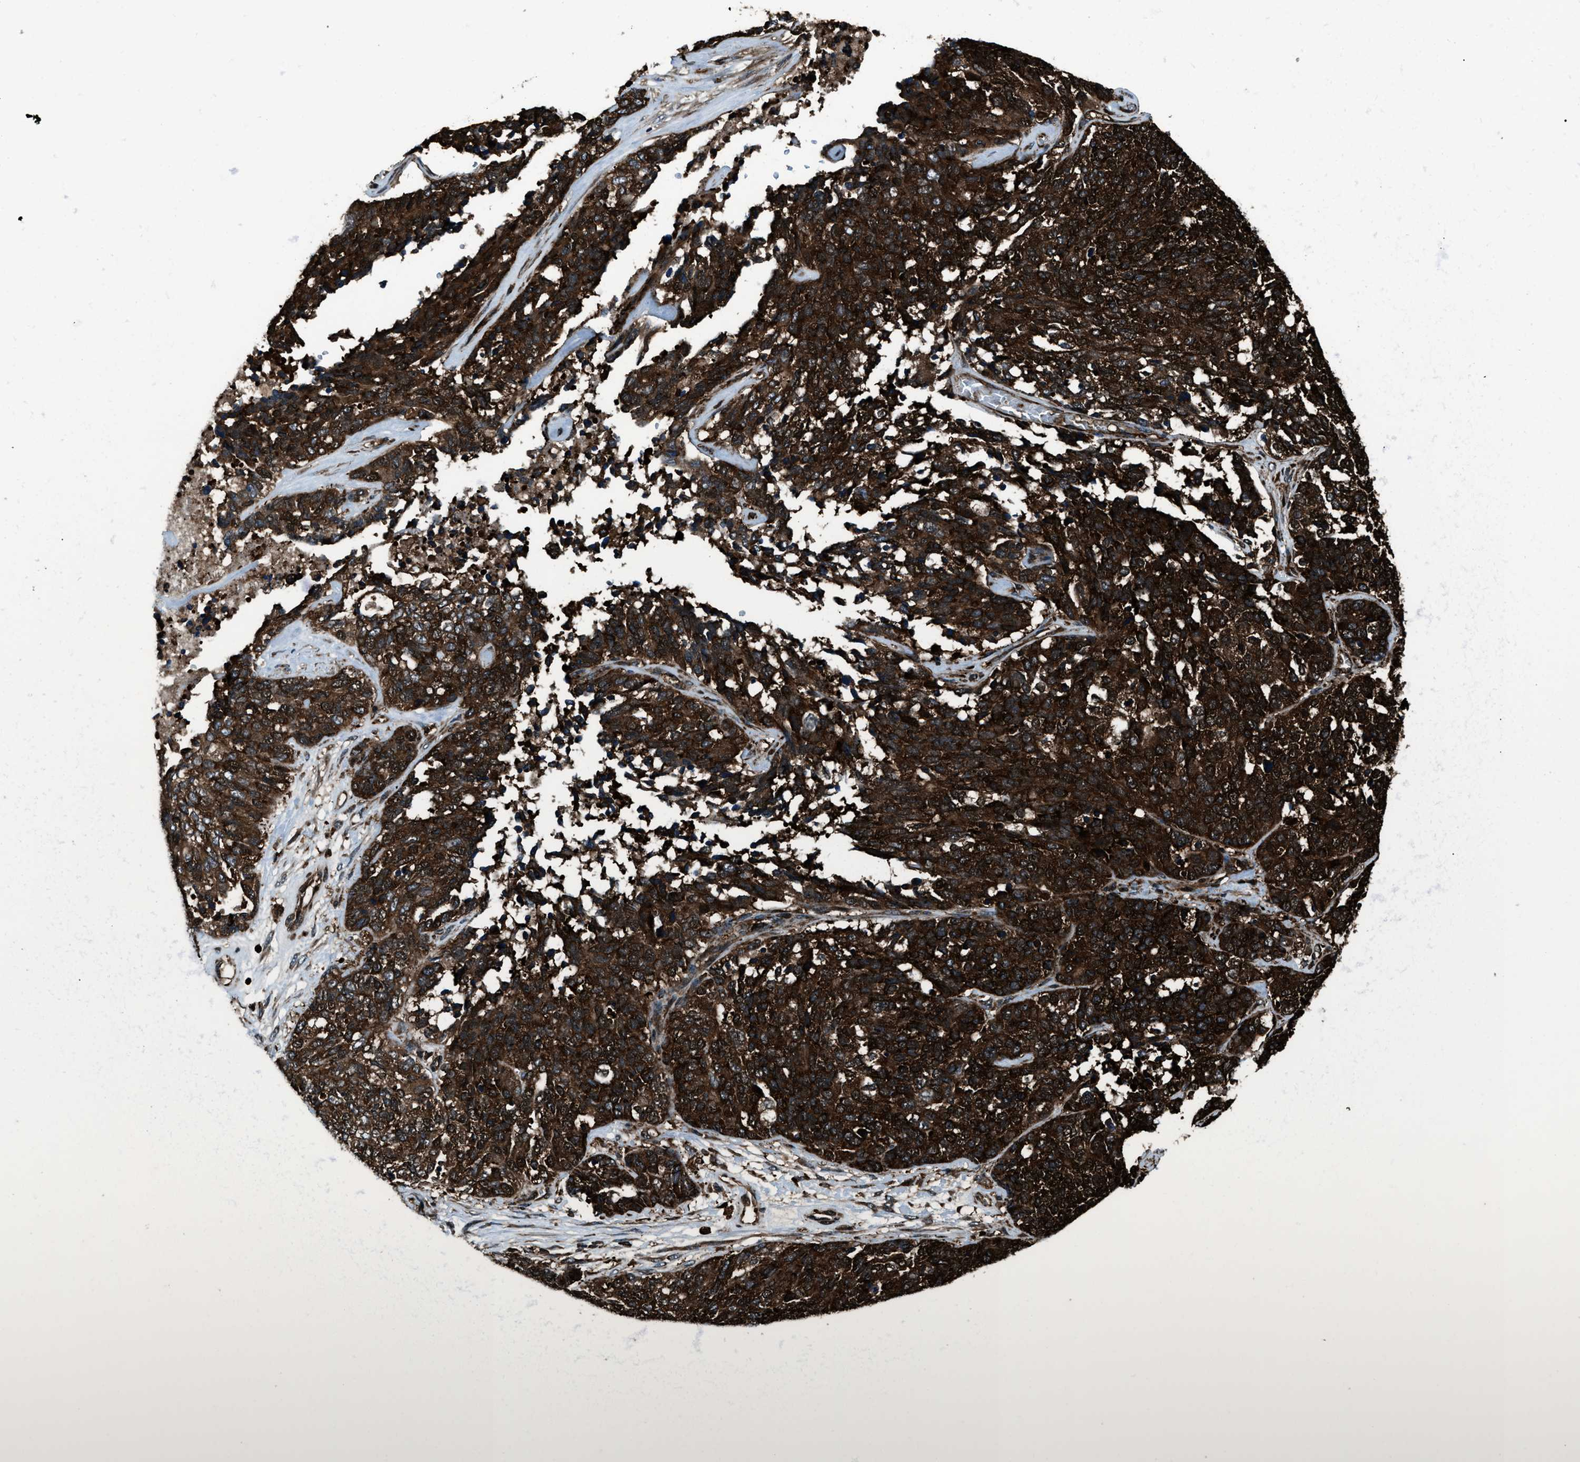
{"staining": {"intensity": "strong", "quantity": ">75%", "location": "cytoplasmic/membranous,nuclear"}, "tissue": "ovarian cancer", "cell_type": "Tumor cells", "image_type": "cancer", "snomed": [{"axis": "morphology", "description": "Cystadenocarcinoma, serous, NOS"}, {"axis": "topography", "description": "Ovary"}], "caption": "IHC staining of ovarian cancer (serous cystadenocarcinoma), which demonstrates high levels of strong cytoplasmic/membranous and nuclear expression in about >75% of tumor cells indicating strong cytoplasmic/membranous and nuclear protein positivity. The staining was performed using DAB (brown) for protein detection and nuclei were counterstained in hematoxylin (blue).", "gene": "SNX30", "patient": {"sex": "female", "age": 44}}